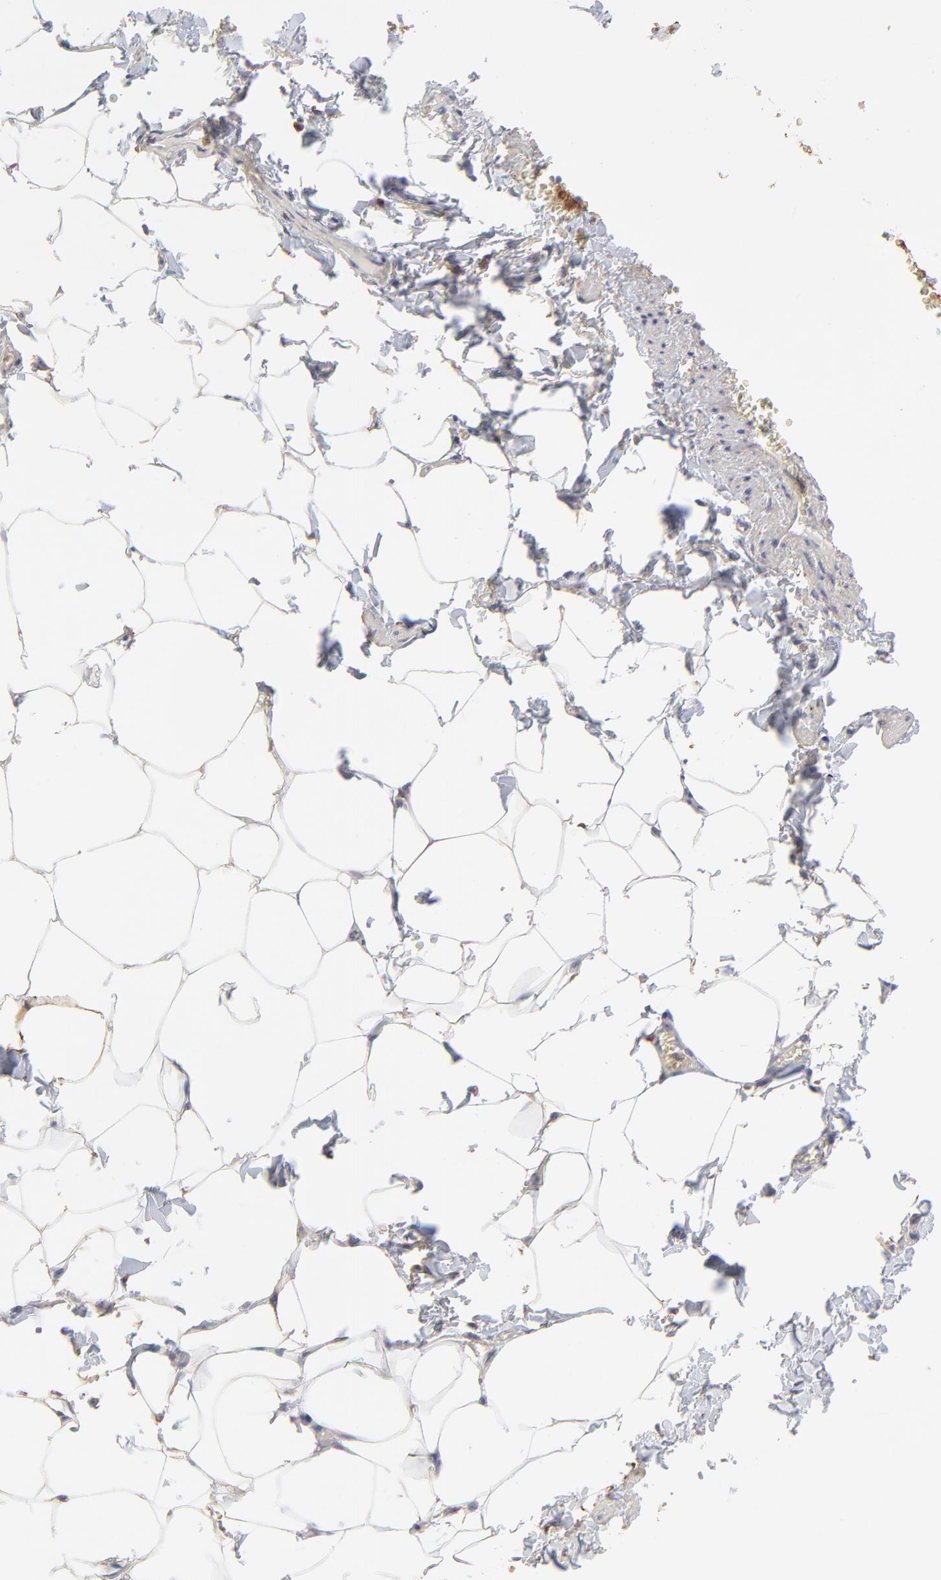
{"staining": {"intensity": "weak", "quantity": "25%-75%", "location": "cytoplasmic/membranous"}, "tissue": "adipose tissue", "cell_type": "Adipocytes", "image_type": "normal", "snomed": [{"axis": "morphology", "description": "Normal tissue, NOS"}, {"axis": "topography", "description": "Vascular tissue"}], "caption": "Adipose tissue stained with DAB (3,3'-diaminobenzidine) IHC shows low levels of weak cytoplasmic/membranous staining in approximately 25%-75% of adipocytes. (Stains: DAB (3,3'-diaminobenzidine) in brown, nuclei in blue, Microscopy: brightfield microscopy at high magnification).", "gene": "ANXA6", "patient": {"sex": "male", "age": 41}}